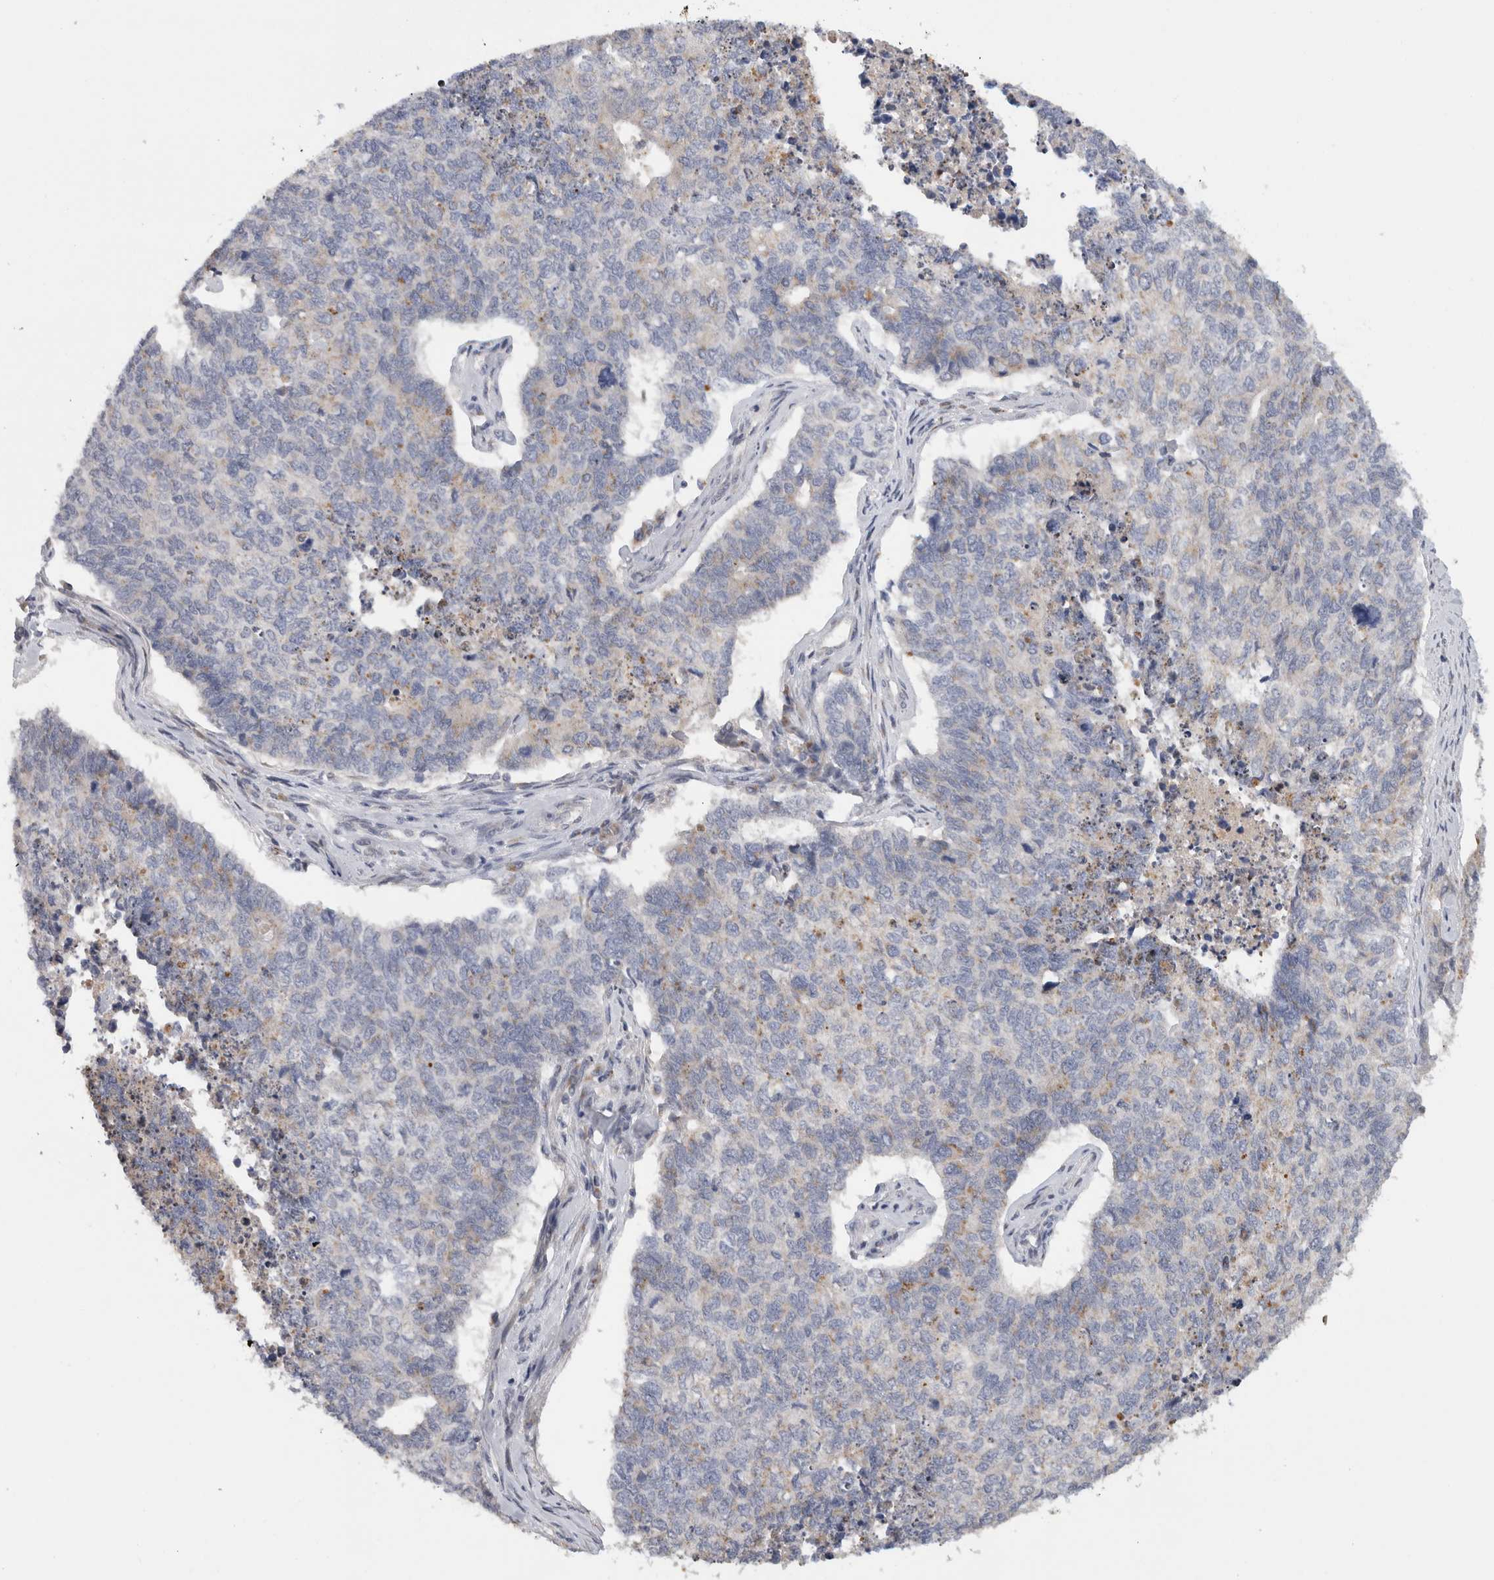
{"staining": {"intensity": "strong", "quantity": "<25%", "location": "cytoplasmic/membranous"}, "tissue": "cervical cancer", "cell_type": "Tumor cells", "image_type": "cancer", "snomed": [{"axis": "morphology", "description": "Squamous cell carcinoma, NOS"}, {"axis": "topography", "description": "Cervix"}], "caption": "About <25% of tumor cells in cervical cancer (squamous cell carcinoma) show strong cytoplasmic/membranous protein expression as visualized by brown immunohistochemical staining.", "gene": "MGAT1", "patient": {"sex": "female", "age": 63}}